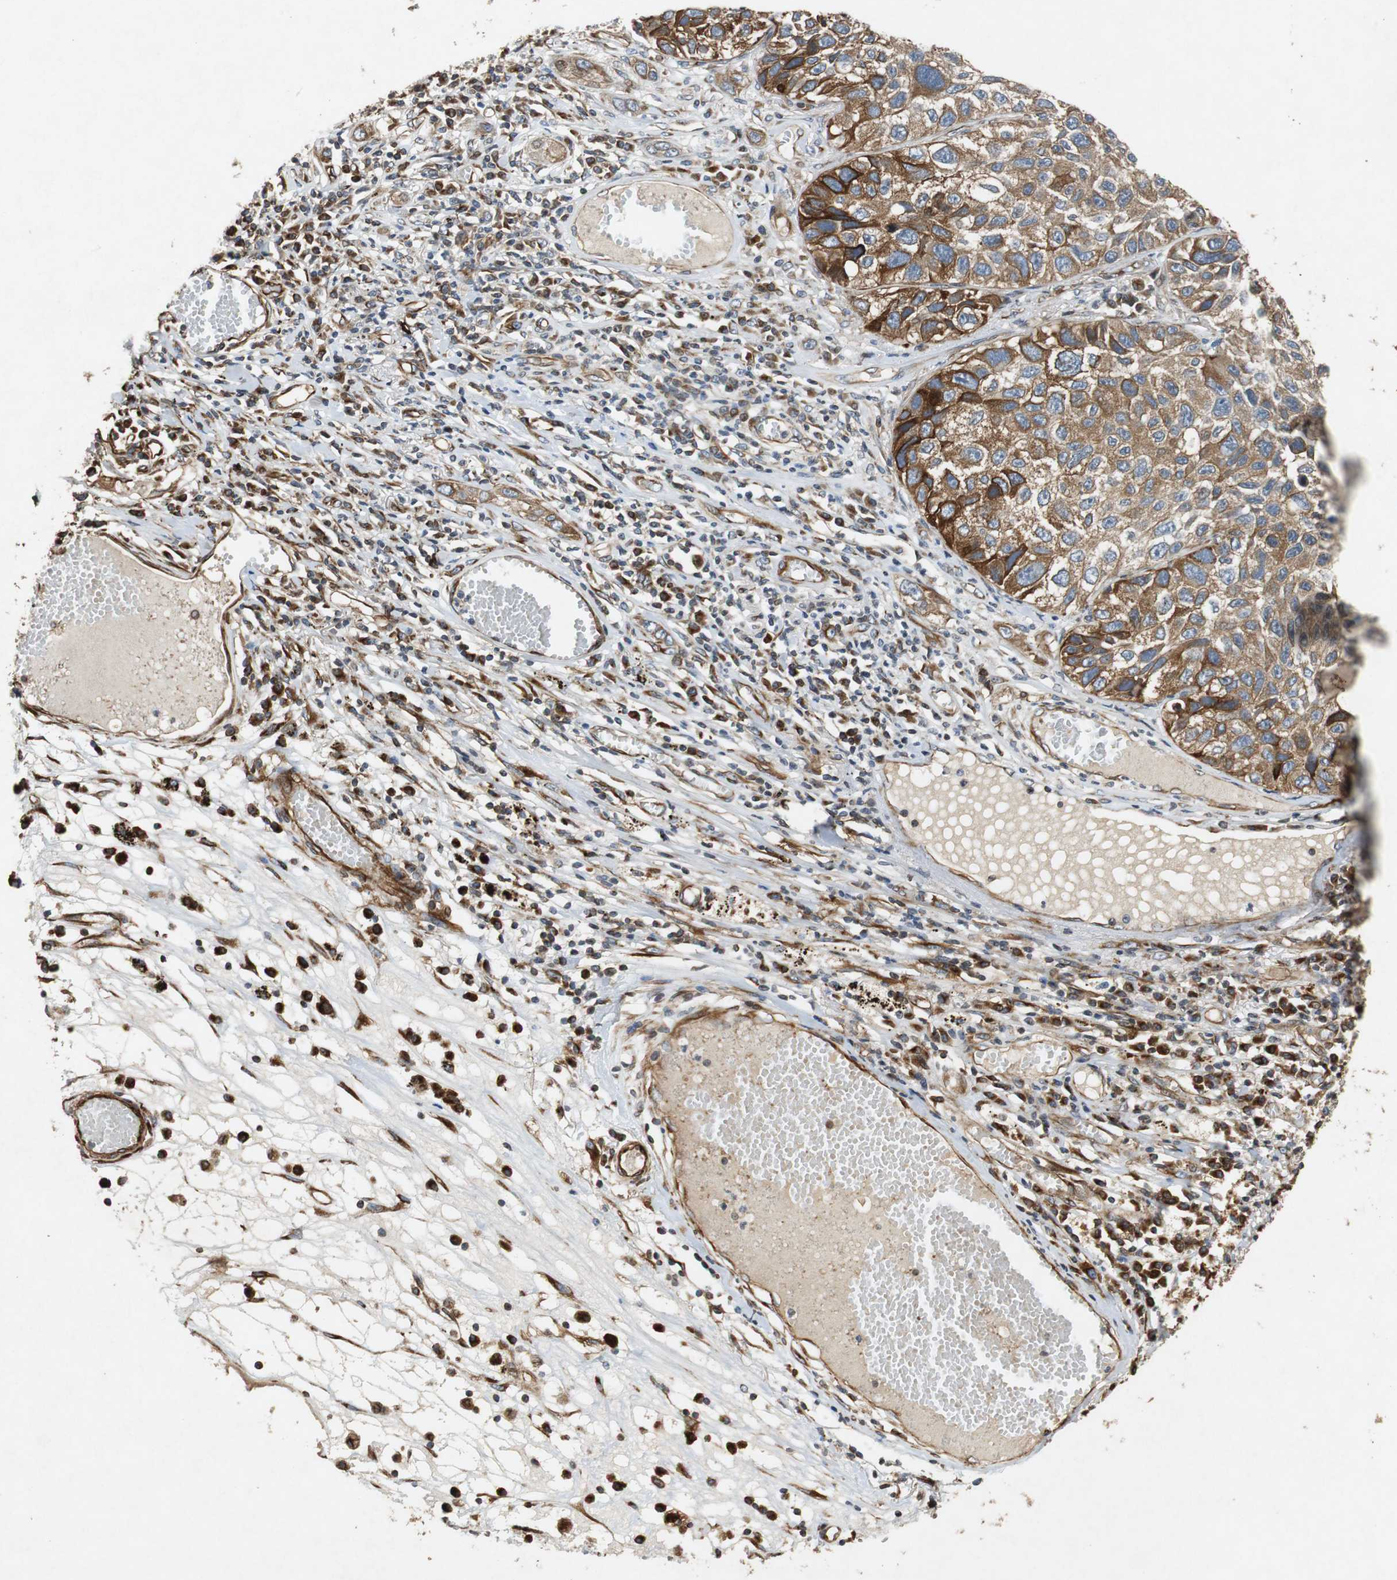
{"staining": {"intensity": "moderate", "quantity": ">75%", "location": "cytoplasmic/membranous"}, "tissue": "lung cancer", "cell_type": "Tumor cells", "image_type": "cancer", "snomed": [{"axis": "morphology", "description": "Squamous cell carcinoma, NOS"}, {"axis": "topography", "description": "Lung"}], "caption": "Protein expression analysis of lung squamous cell carcinoma shows moderate cytoplasmic/membranous staining in approximately >75% of tumor cells.", "gene": "TUBA4A", "patient": {"sex": "male", "age": 71}}